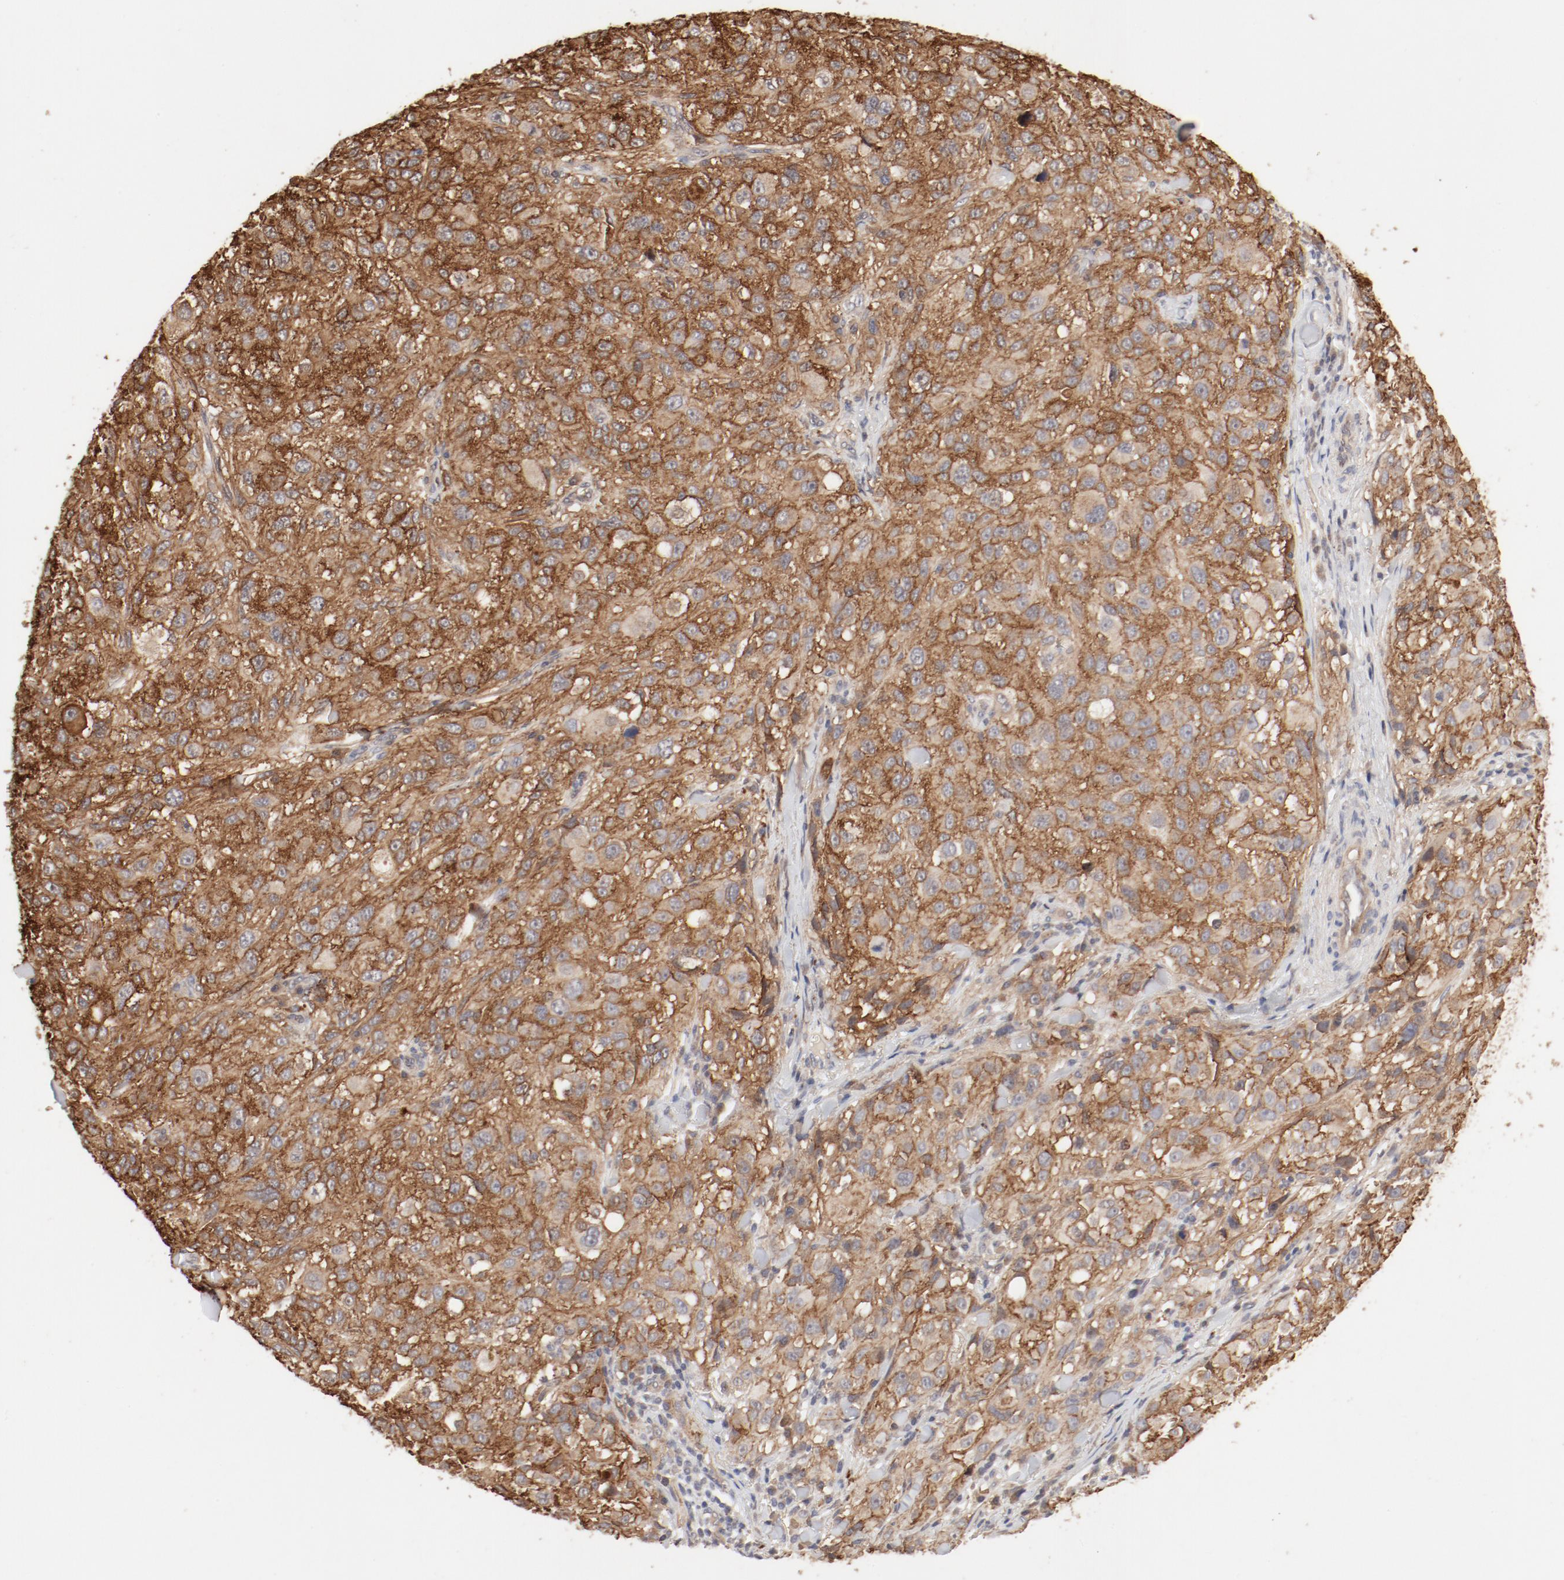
{"staining": {"intensity": "moderate", "quantity": ">75%", "location": "cytoplasmic/membranous"}, "tissue": "melanoma", "cell_type": "Tumor cells", "image_type": "cancer", "snomed": [{"axis": "morphology", "description": "Necrosis, NOS"}, {"axis": "morphology", "description": "Malignant melanoma, NOS"}, {"axis": "topography", "description": "Skin"}], "caption": "Immunohistochemistry (IHC) staining of melanoma, which demonstrates medium levels of moderate cytoplasmic/membranous positivity in about >75% of tumor cells indicating moderate cytoplasmic/membranous protein expression. The staining was performed using DAB (3,3'-diaminobenzidine) (brown) for protein detection and nuclei were counterstained in hematoxylin (blue).", "gene": "IL3RA", "patient": {"sex": "female", "age": 87}}